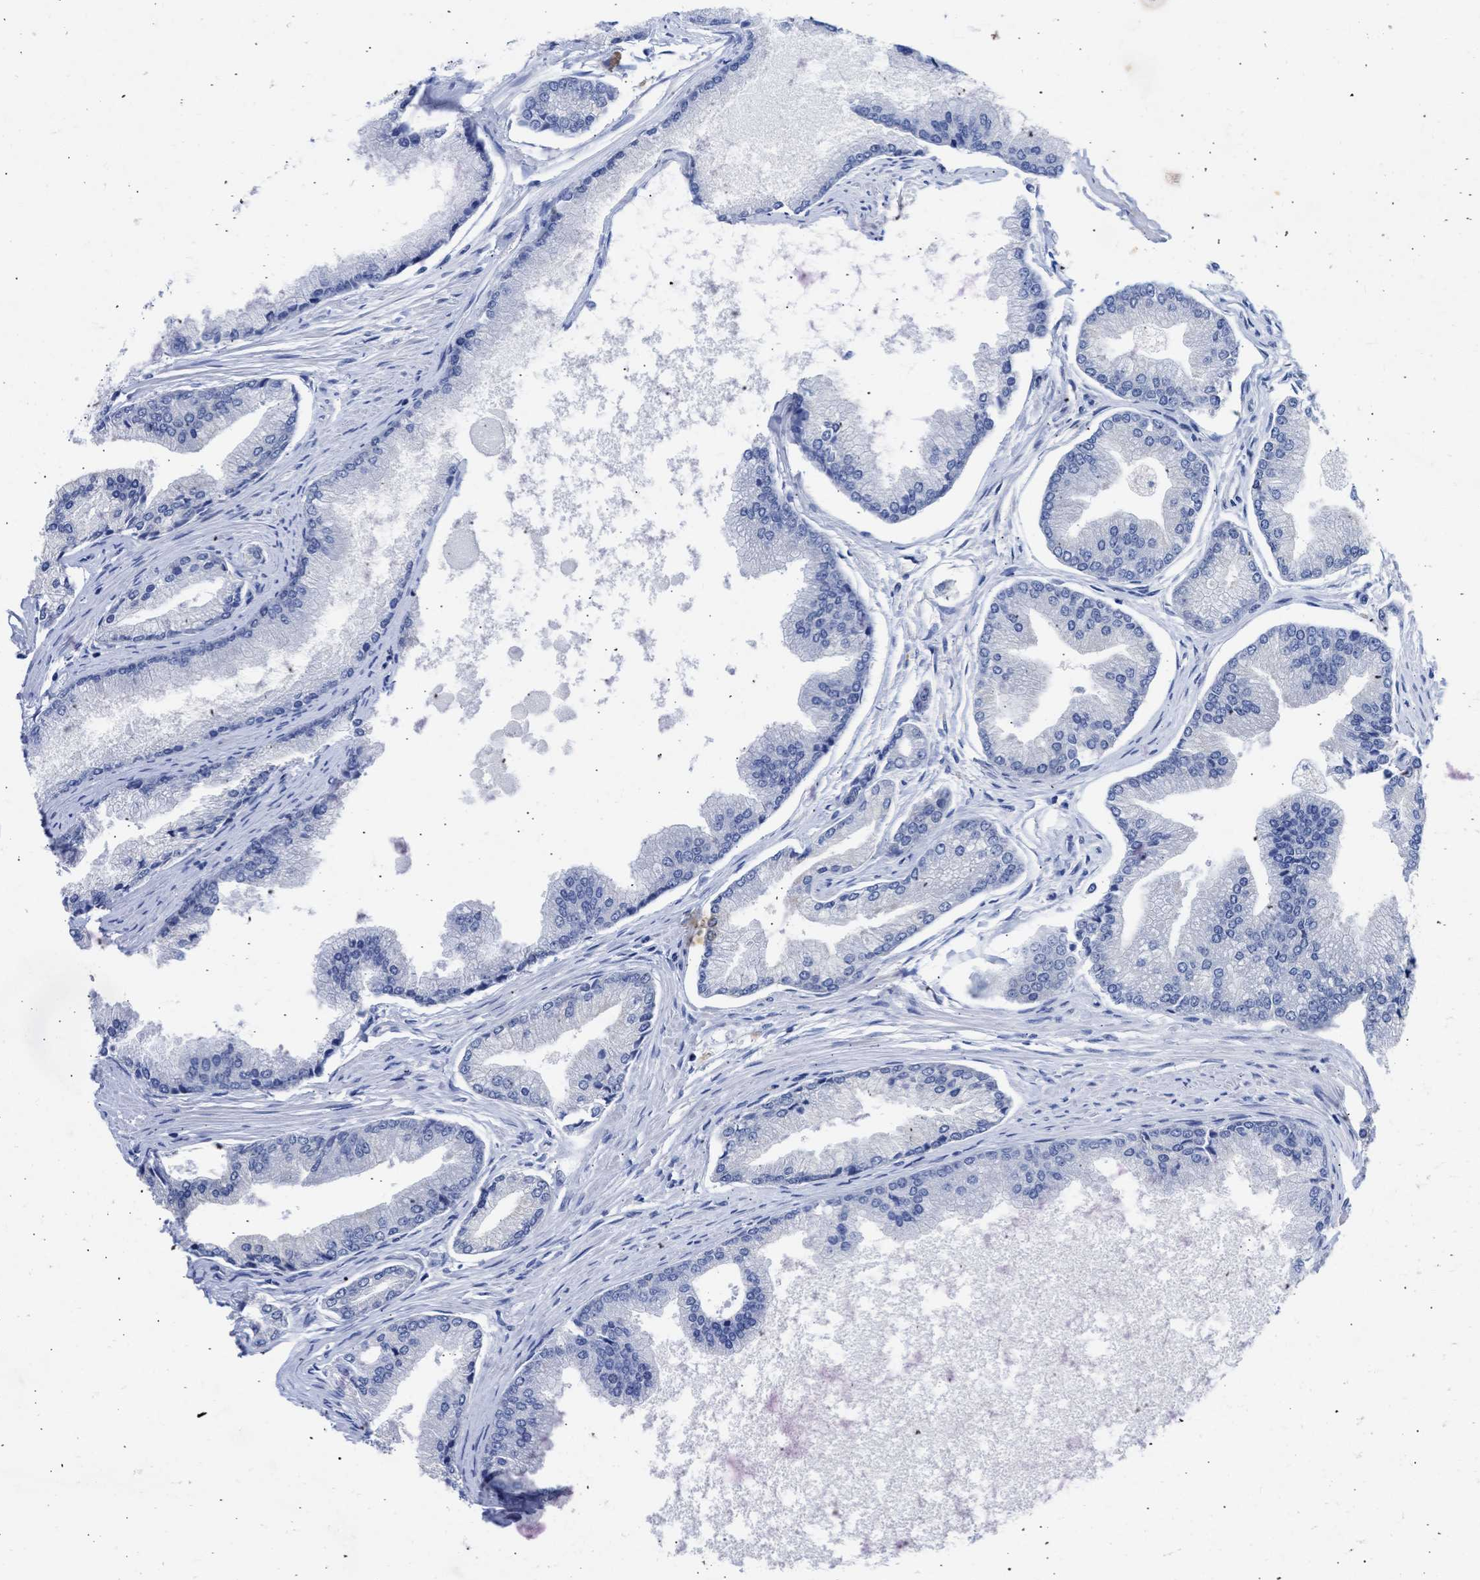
{"staining": {"intensity": "negative", "quantity": "none", "location": "none"}, "tissue": "prostate cancer", "cell_type": "Tumor cells", "image_type": "cancer", "snomed": [{"axis": "morphology", "description": "Adenocarcinoma, High grade"}, {"axis": "topography", "description": "Prostate"}], "caption": "DAB (3,3'-diaminobenzidine) immunohistochemical staining of prostate cancer shows no significant staining in tumor cells. (DAB (3,3'-diaminobenzidine) IHC visualized using brightfield microscopy, high magnification).", "gene": "DDX41", "patient": {"sex": "male", "age": 61}}